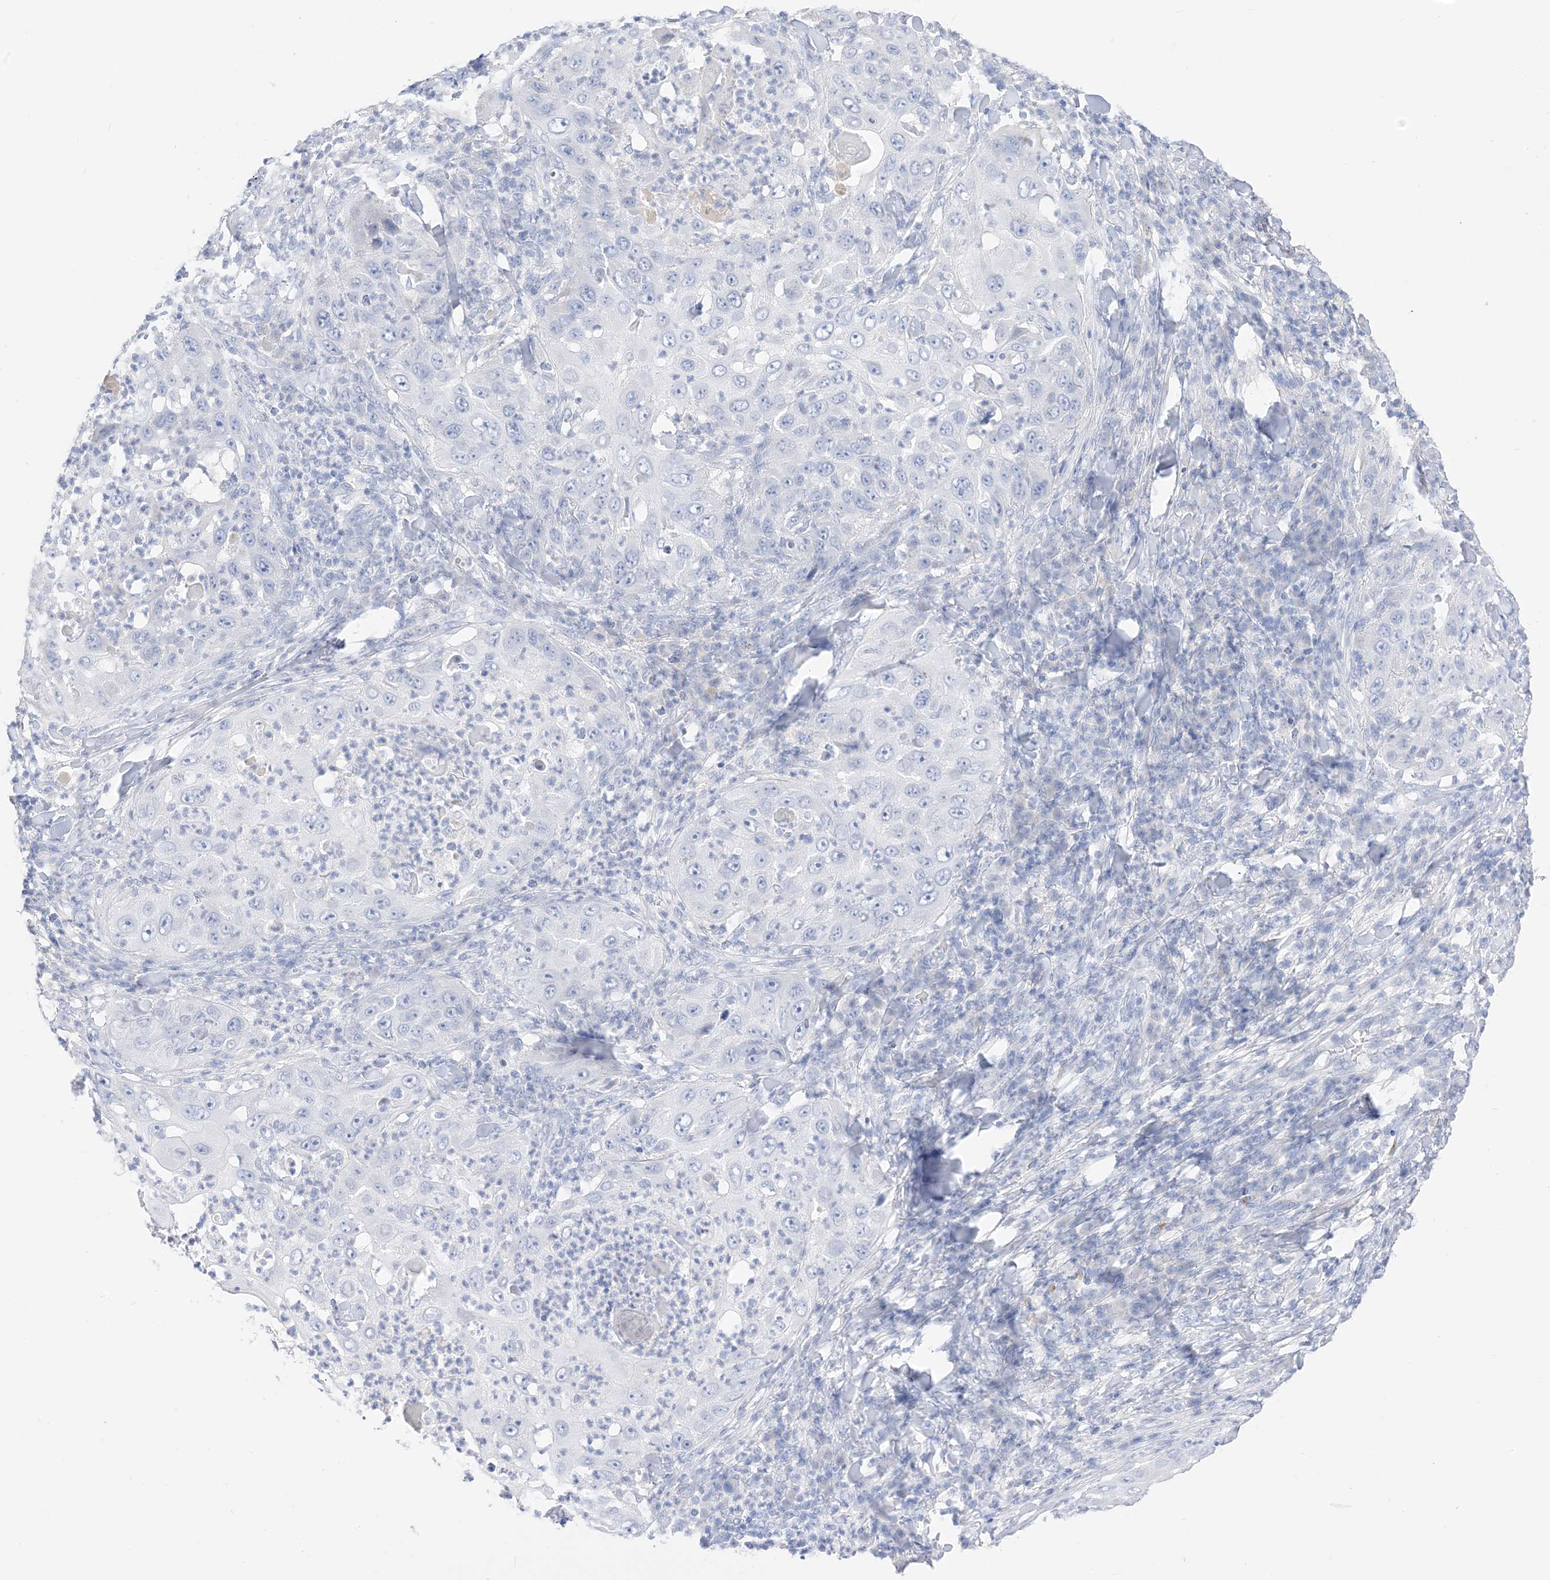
{"staining": {"intensity": "negative", "quantity": "none", "location": "none"}, "tissue": "skin cancer", "cell_type": "Tumor cells", "image_type": "cancer", "snomed": [{"axis": "morphology", "description": "Squamous cell carcinoma, NOS"}, {"axis": "topography", "description": "Skin"}], "caption": "This histopathology image is of skin squamous cell carcinoma stained with IHC to label a protein in brown with the nuclei are counter-stained blue. There is no staining in tumor cells.", "gene": "MUC17", "patient": {"sex": "female", "age": 44}}